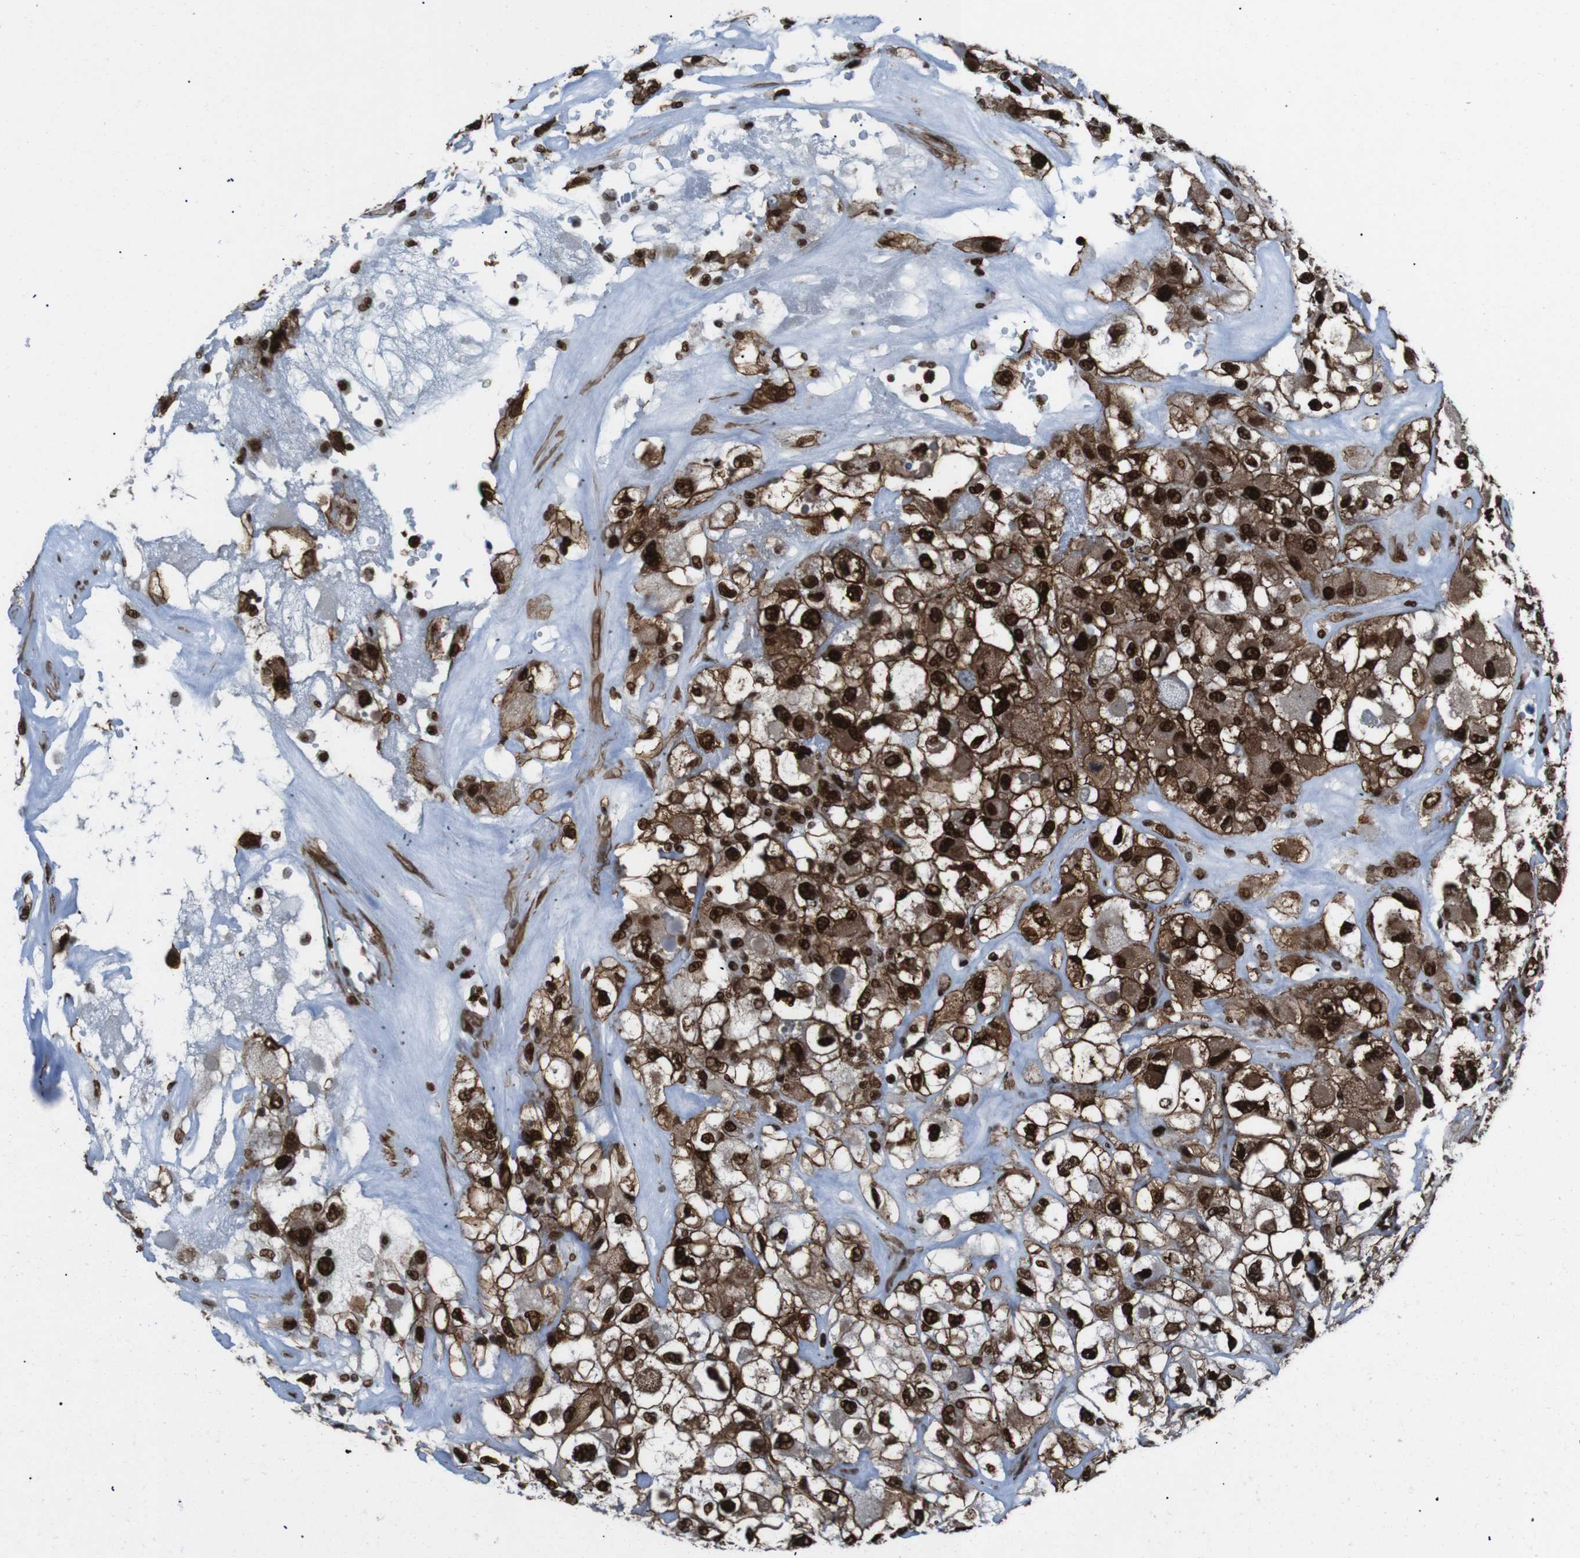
{"staining": {"intensity": "strong", "quantity": ">75%", "location": "cytoplasmic/membranous,nuclear"}, "tissue": "renal cancer", "cell_type": "Tumor cells", "image_type": "cancer", "snomed": [{"axis": "morphology", "description": "Adenocarcinoma, NOS"}, {"axis": "topography", "description": "Kidney"}], "caption": "Renal cancer (adenocarcinoma) stained with immunohistochemistry shows strong cytoplasmic/membranous and nuclear expression in approximately >75% of tumor cells.", "gene": "HNRNPU", "patient": {"sex": "female", "age": 52}}